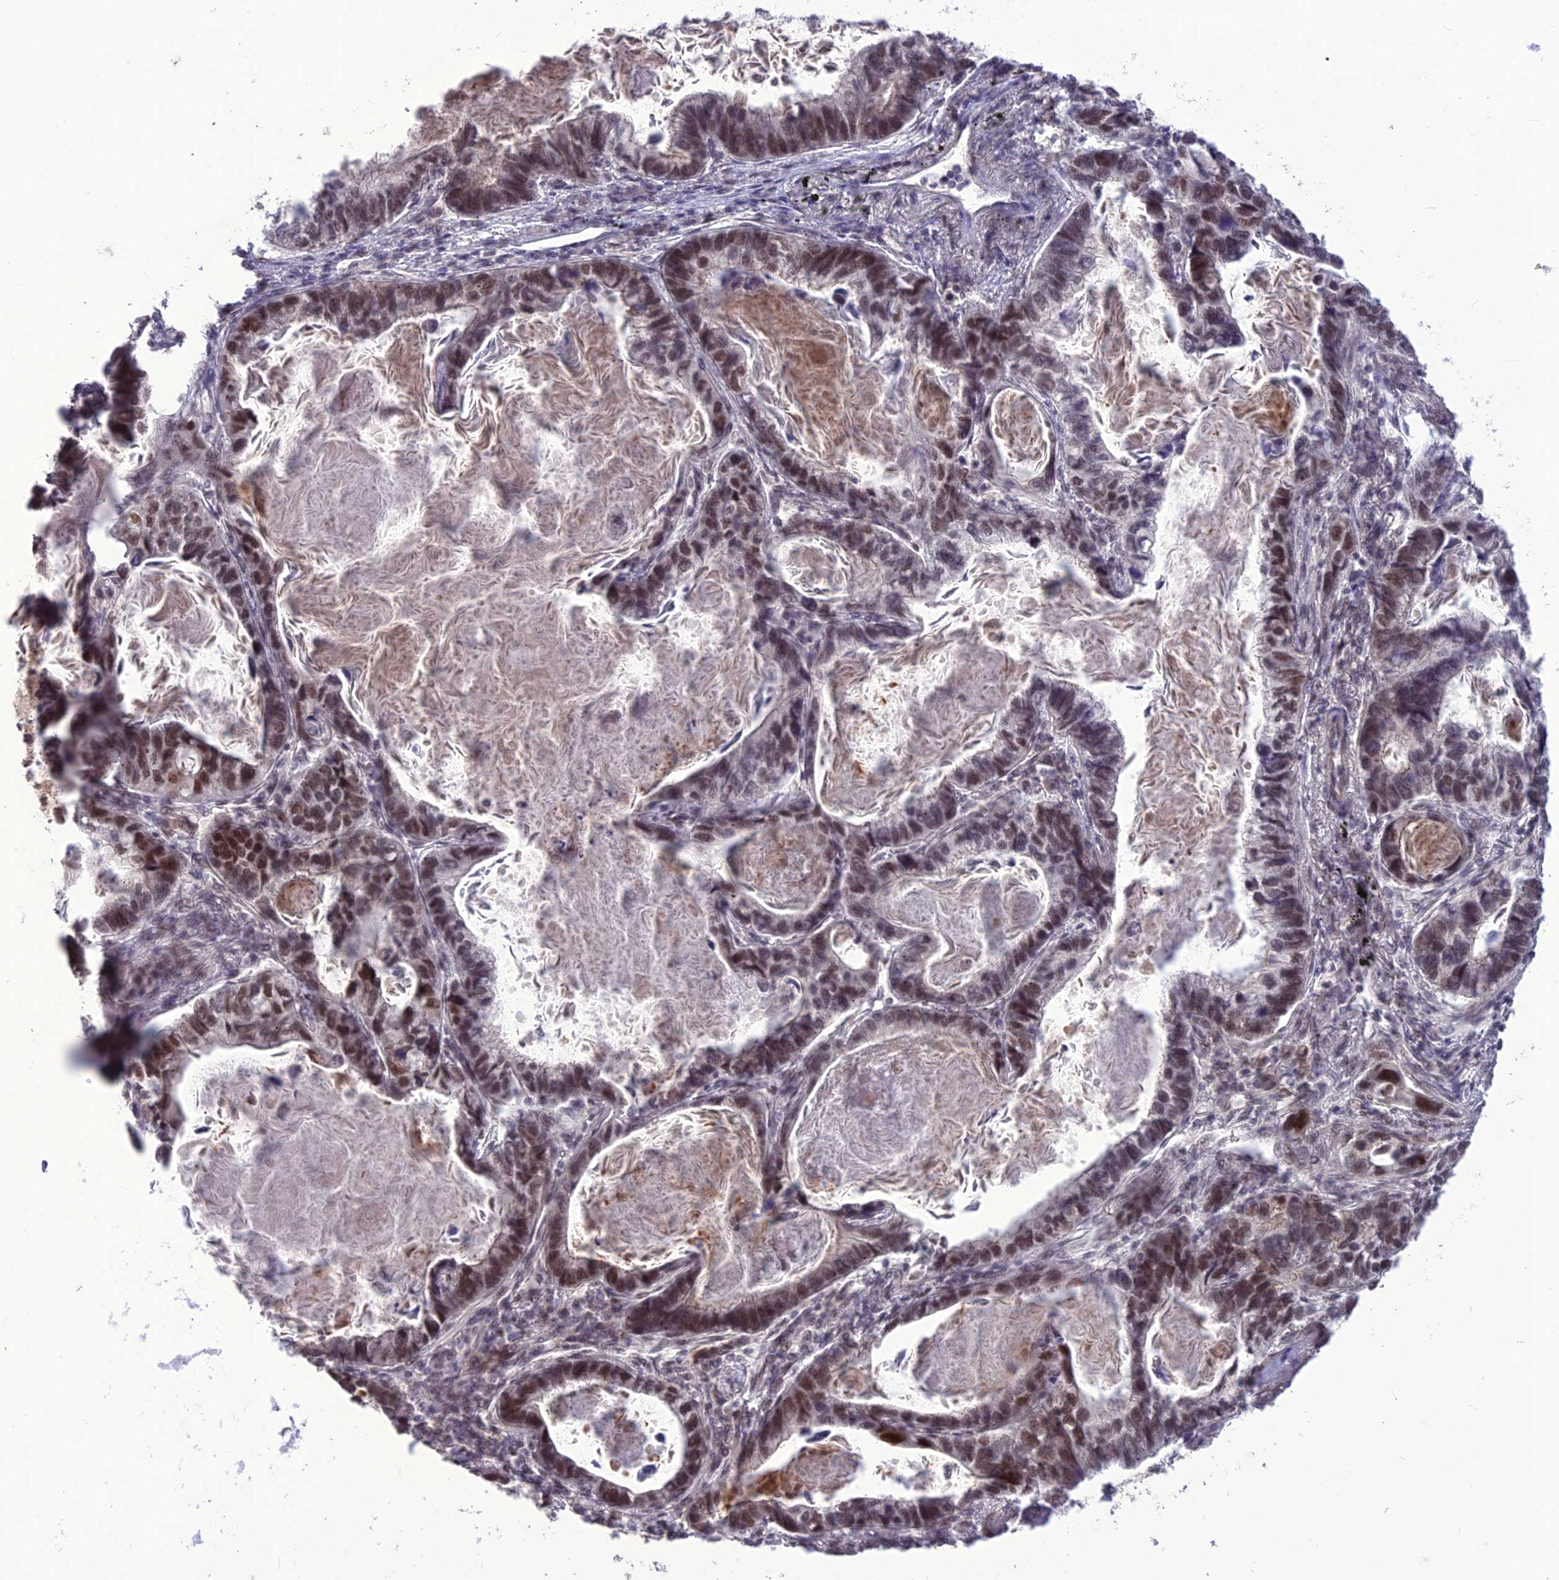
{"staining": {"intensity": "moderate", "quantity": "25%-75%", "location": "nuclear"}, "tissue": "lung cancer", "cell_type": "Tumor cells", "image_type": "cancer", "snomed": [{"axis": "morphology", "description": "Adenocarcinoma, NOS"}, {"axis": "topography", "description": "Lung"}], "caption": "This is an image of immunohistochemistry staining of lung adenocarcinoma, which shows moderate staining in the nuclear of tumor cells.", "gene": "DIS3", "patient": {"sex": "male", "age": 67}}